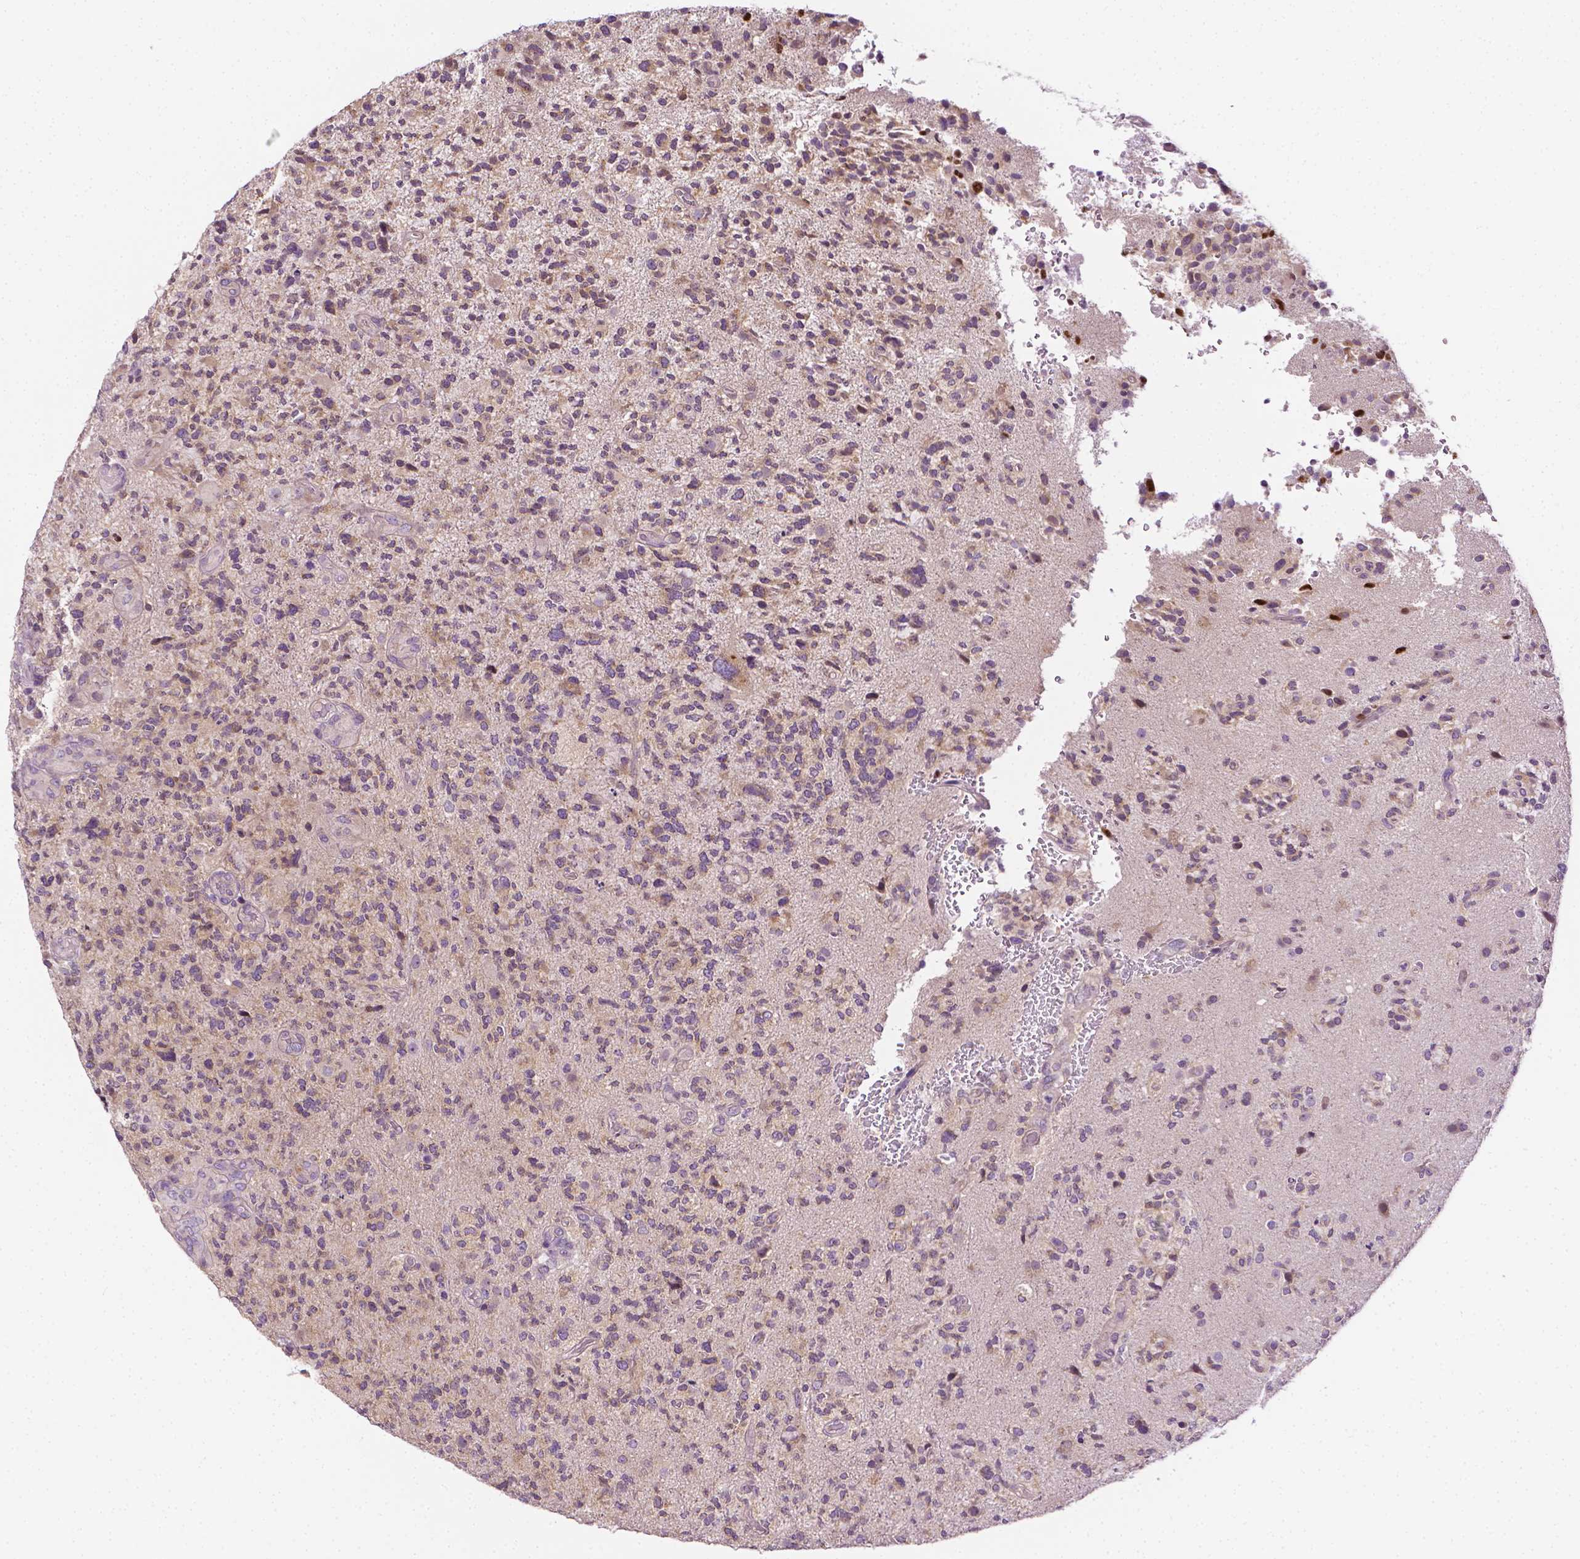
{"staining": {"intensity": "negative", "quantity": "none", "location": "none"}, "tissue": "glioma", "cell_type": "Tumor cells", "image_type": "cancer", "snomed": [{"axis": "morphology", "description": "Glioma, malignant, High grade"}, {"axis": "topography", "description": "Brain"}], "caption": "Histopathology image shows no significant protein positivity in tumor cells of glioma. (DAB (3,3'-diaminobenzidine) IHC, high magnification).", "gene": "MCOLN3", "patient": {"sex": "female", "age": 71}}